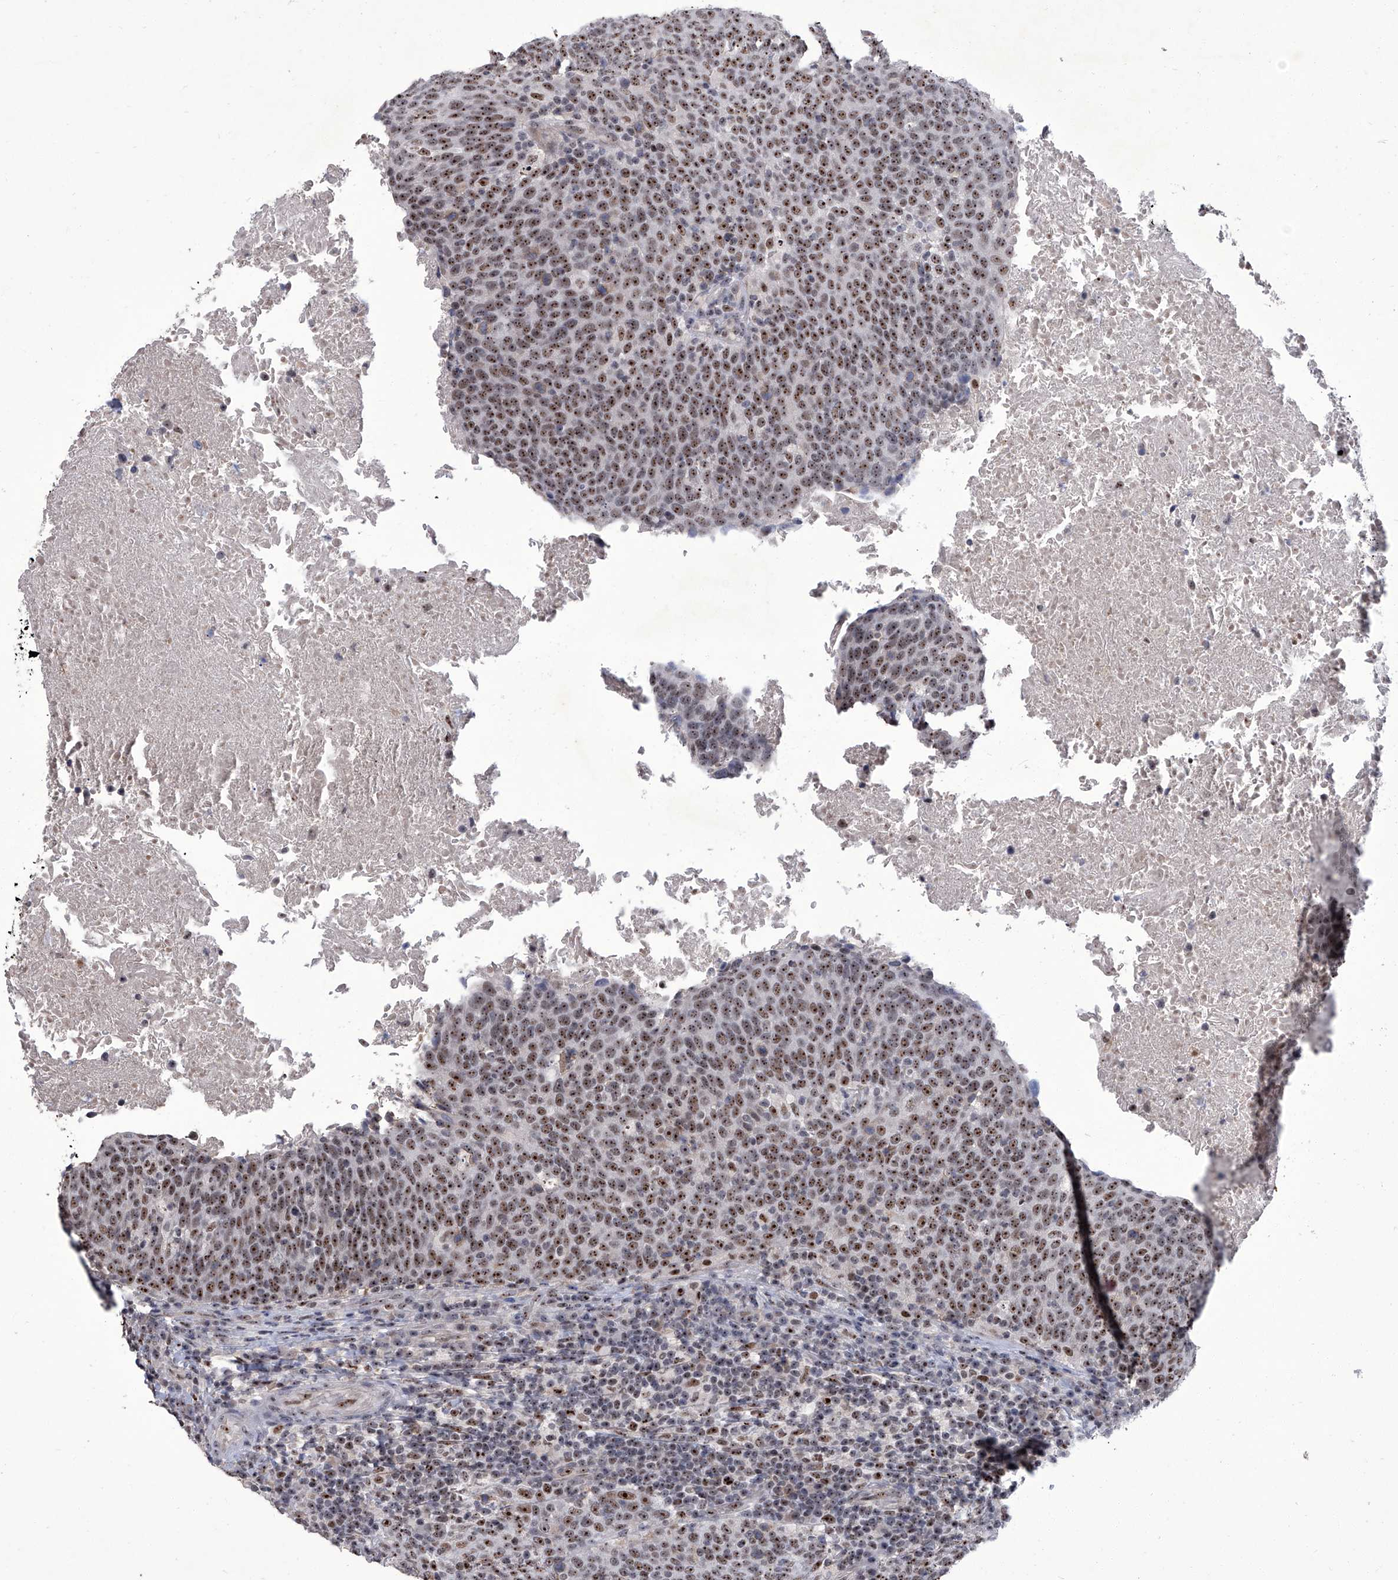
{"staining": {"intensity": "strong", "quantity": ">75%", "location": "nuclear"}, "tissue": "head and neck cancer", "cell_type": "Tumor cells", "image_type": "cancer", "snomed": [{"axis": "morphology", "description": "Squamous cell carcinoma, NOS"}, {"axis": "morphology", "description": "Squamous cell carcinoma, metastatic, NOS"}, {"axis": "topography", "description": "Lymph node"}, {"axis": "topography", "description": "Head-Neck"}], "caption": "Immunohistochemistry (DAB) staining of human head and neck metastatic squamous cell carcinoma displays strong nuclear protein staining in about >75% of tumor cells. Using DAB (3,3'-diaminobenzidine) (brown) and hematoxylin (blue) stains, captured at high magnification using brightfield microscopy.", "gene": "CMTR1", "patient": {"sex": "male", "age": 62}}